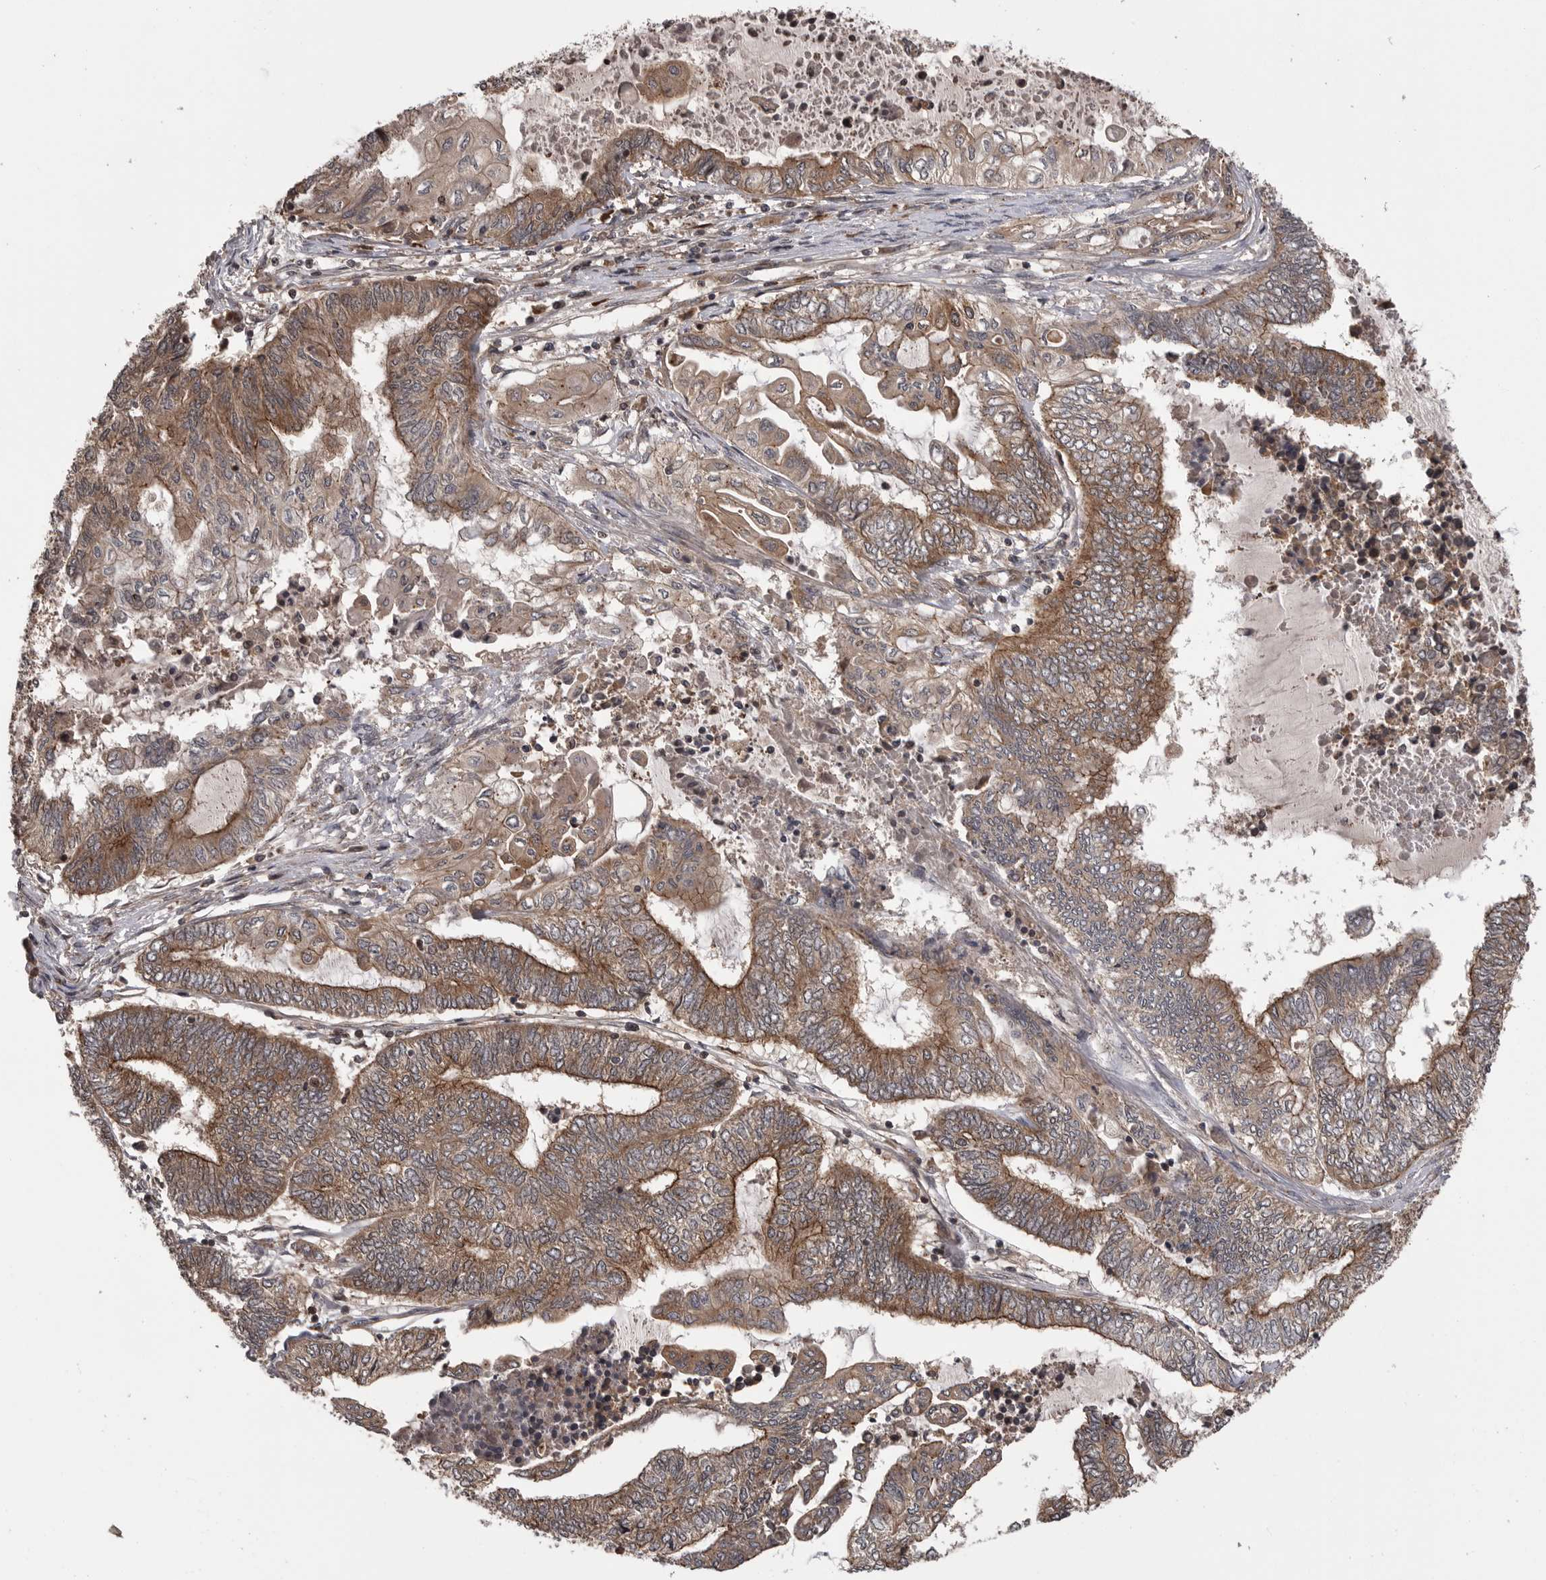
{"staining": {"intensity": "moderate", "quantity": ">75%", "location": "cytoplasmic/membranous"}, "tissue": "endometrial cancer", "cell_type": "Tumor cells", "image_type": "cancer", "snomed": [{"axis": "morphology", "description": "Adenocarcinoma, NOS"}, {"axis": "topography", "description": "Uterus"}, {"axis": "topography", "description": "Endometrium"}], "caption": "Moderate cytoplasmic/membranous staining is seen in about >75% of tumor cells in endometrial cancer.", "gene": "AOAH", "patient": {"sex": "female", "age": 70}}